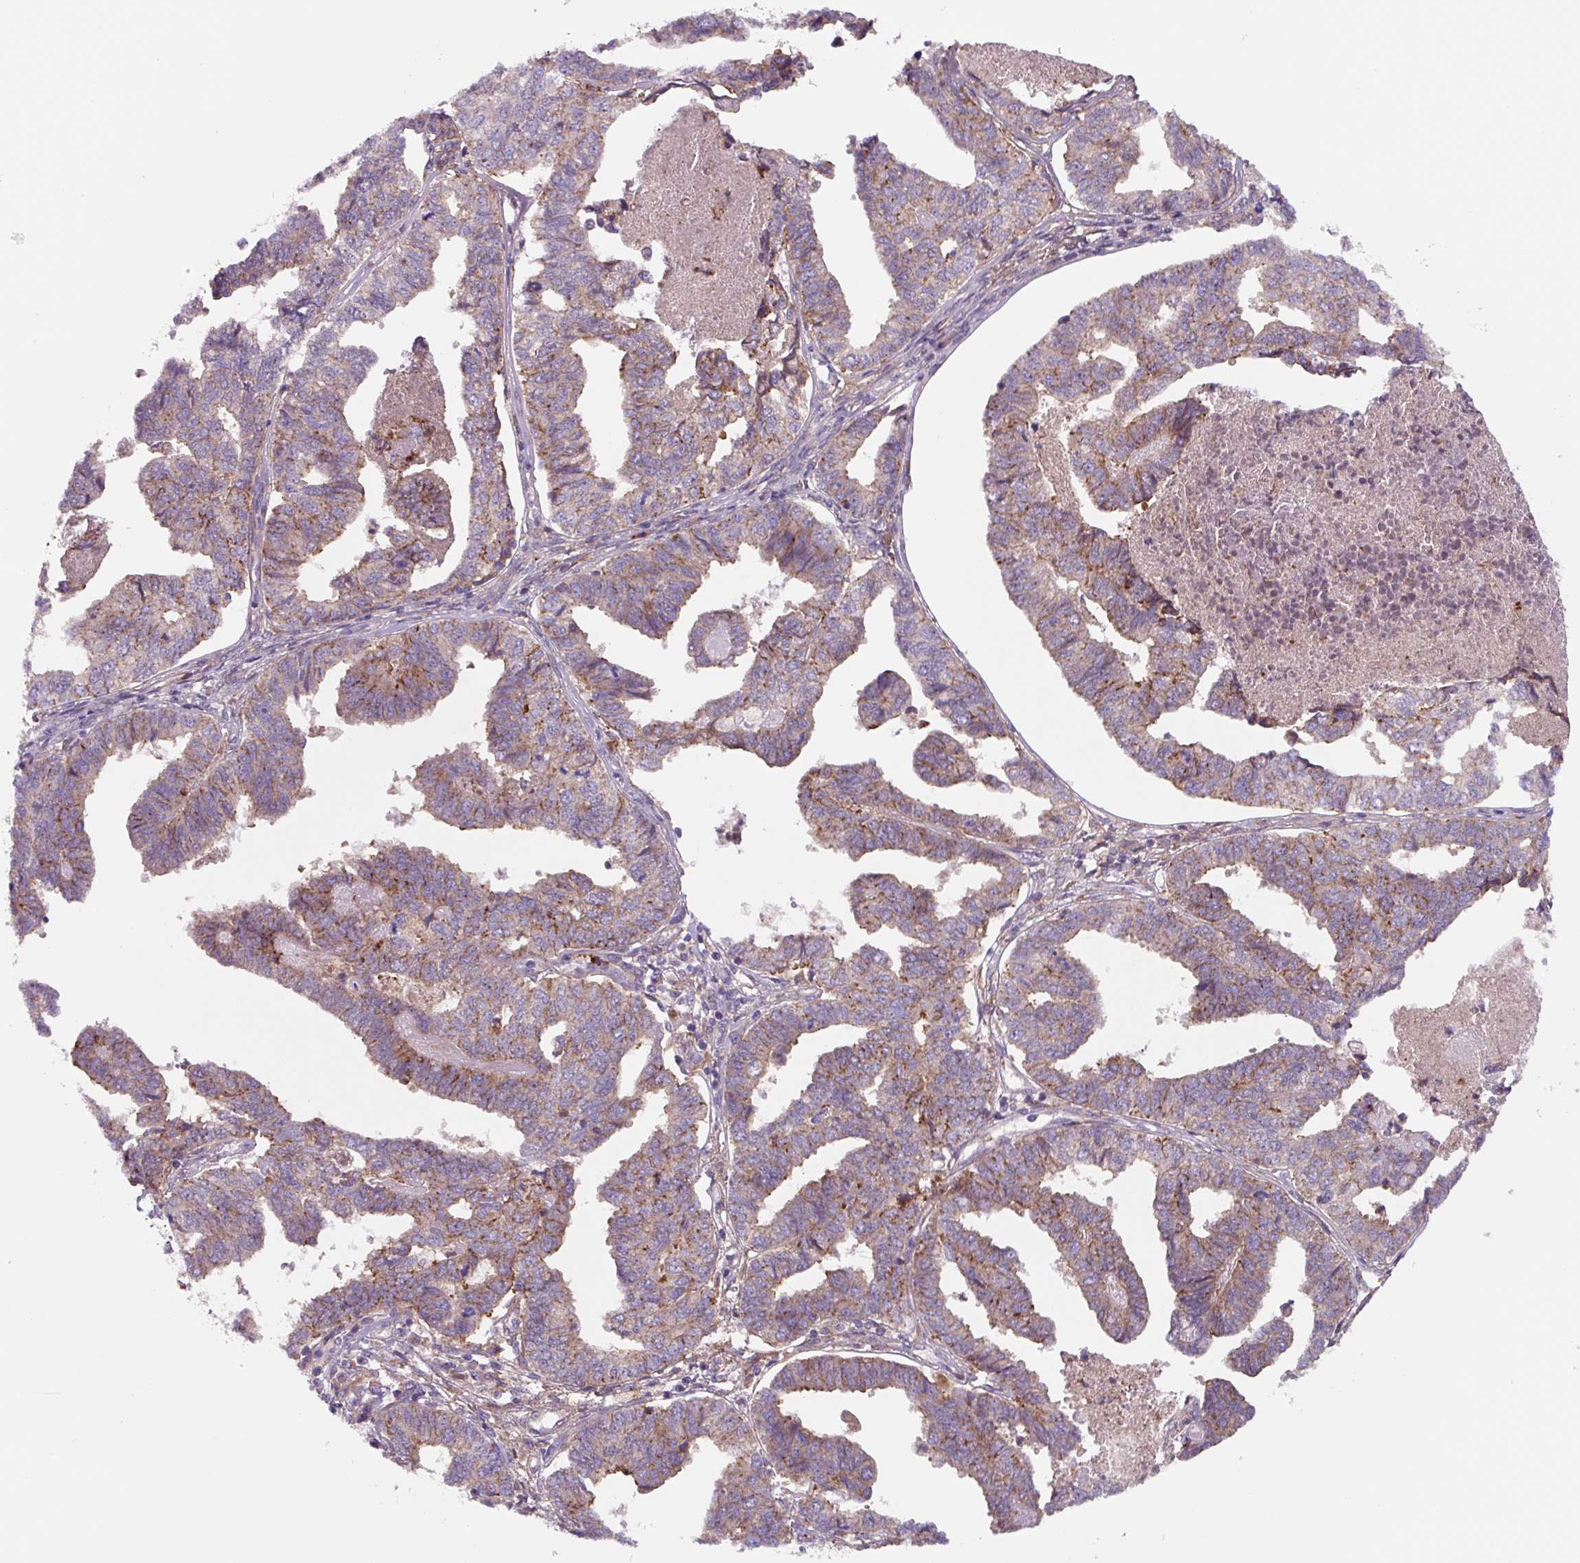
{"staining": {"intensity": "weak", "quantity": ">75%", "location": "cytoplasmic/membranous"}, "tissue": "endometrial cancer", "cell_type": "Tumor cells", "image_type": "cancer", "snomed": [{"axis": "morphology", "description": "Adenocarcinoma, NOS"}, {"axis": "topography", "description": "Endometrium"}], "caption": "Human endometrial adenocarcinoma stained with a brown dye demonstrates weak cytoplasmic/membranous positive expression in about >75% of tumor cells.", "gene": "DHFR2", "patient": {"sex": "female", "age": 73}}